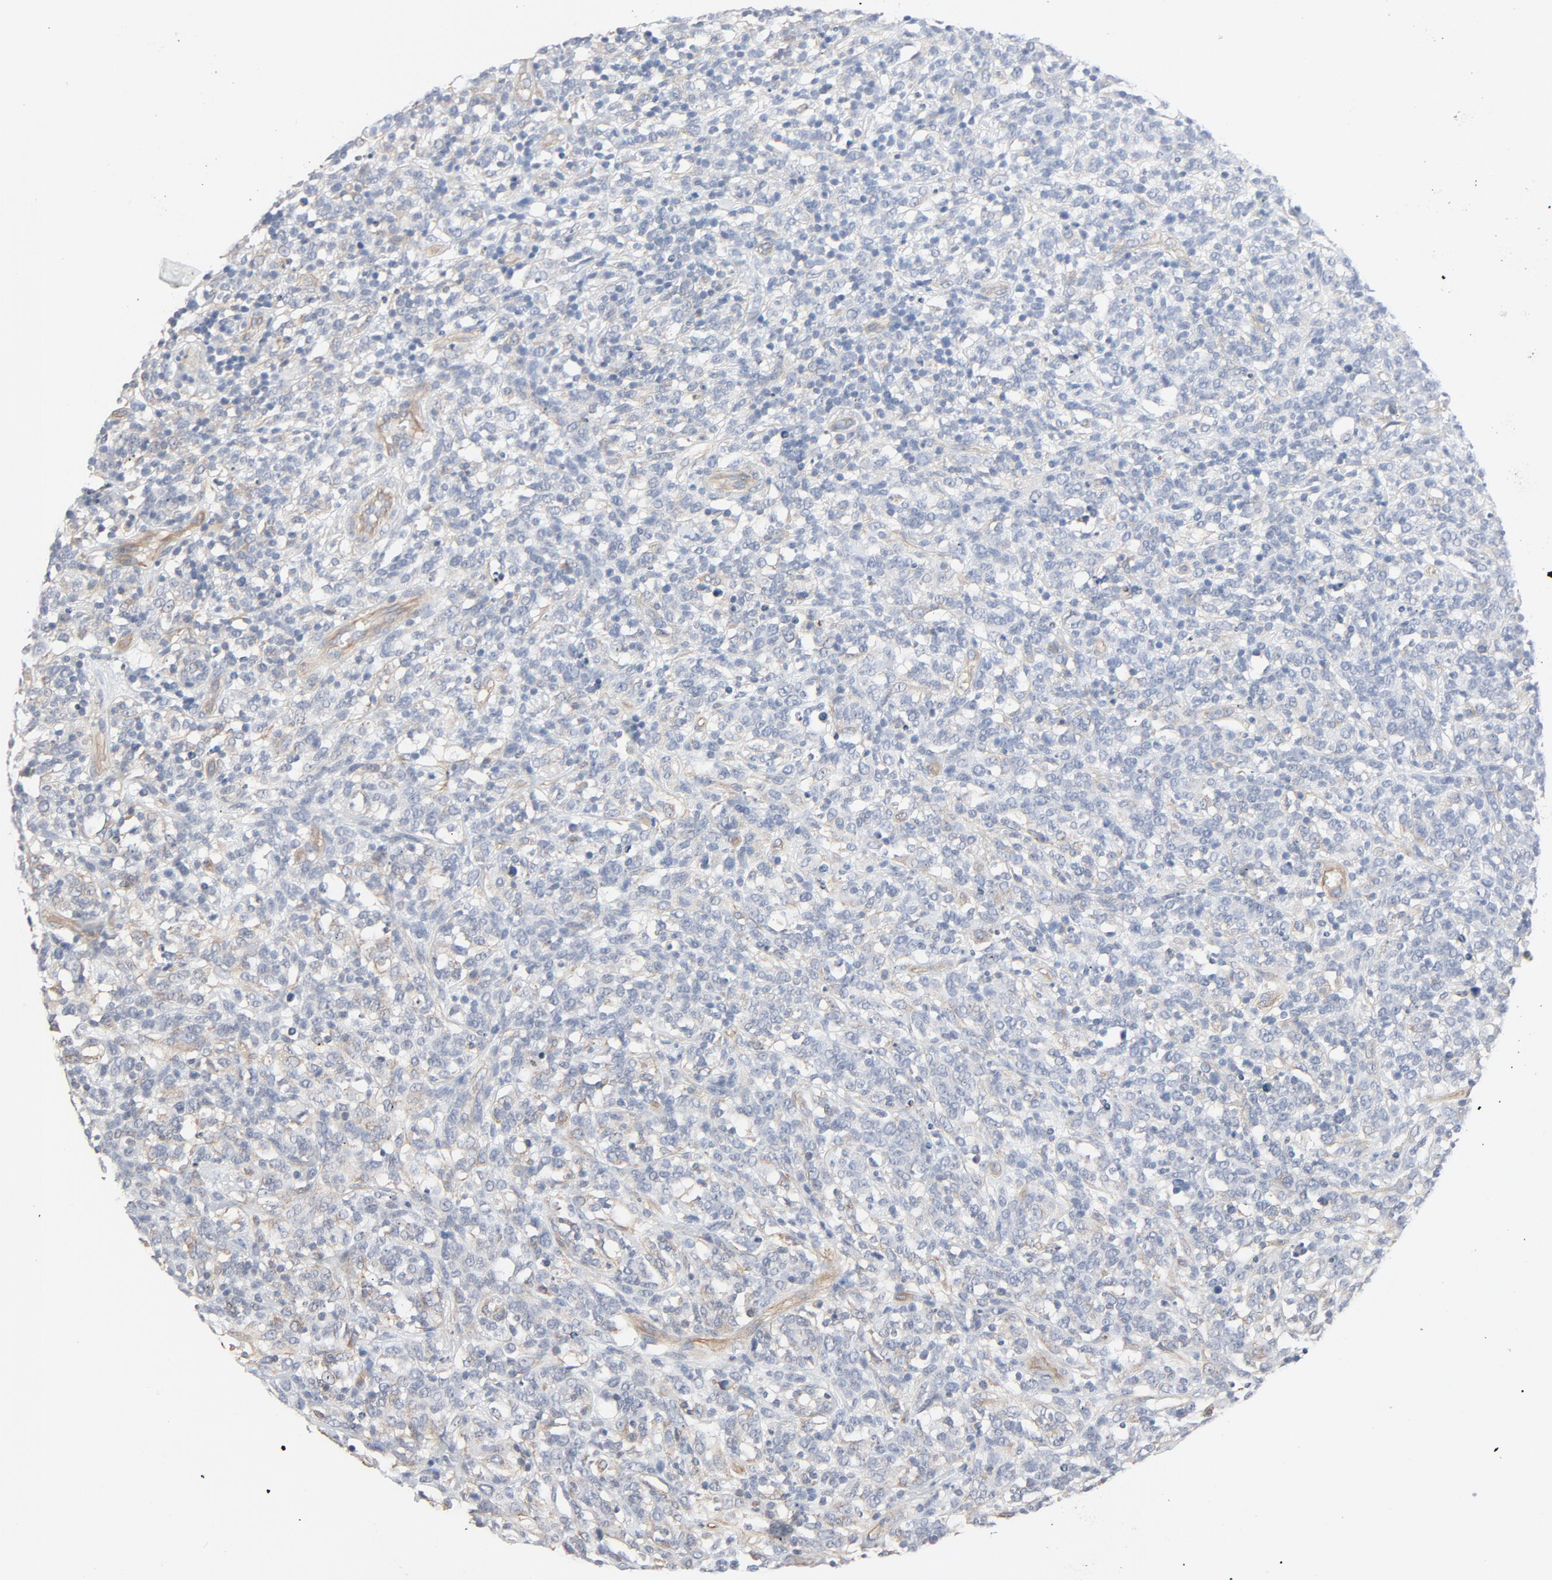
{"staining": {"intensity": "weak", "quantity": "<25%", "location": "cytoplasmic/membranous"}, "tissue": "lymphoma", "cell_type": "Tumor cells", "image_type": "cancer", "snomed": [{"axis": "morphology", "description": "Malignant lymphoma, non-Hodgkin's type, High grade"}, {"axis": "topography", "description": "Lymph node"}], "caption": "Immunohistochemical staining of human lymphoma shows no significant positivity in tumor cells. Nuclei are stained in blue.", "gene": "TRIOBP", "patient": {"sex": "female", "age": 73}}